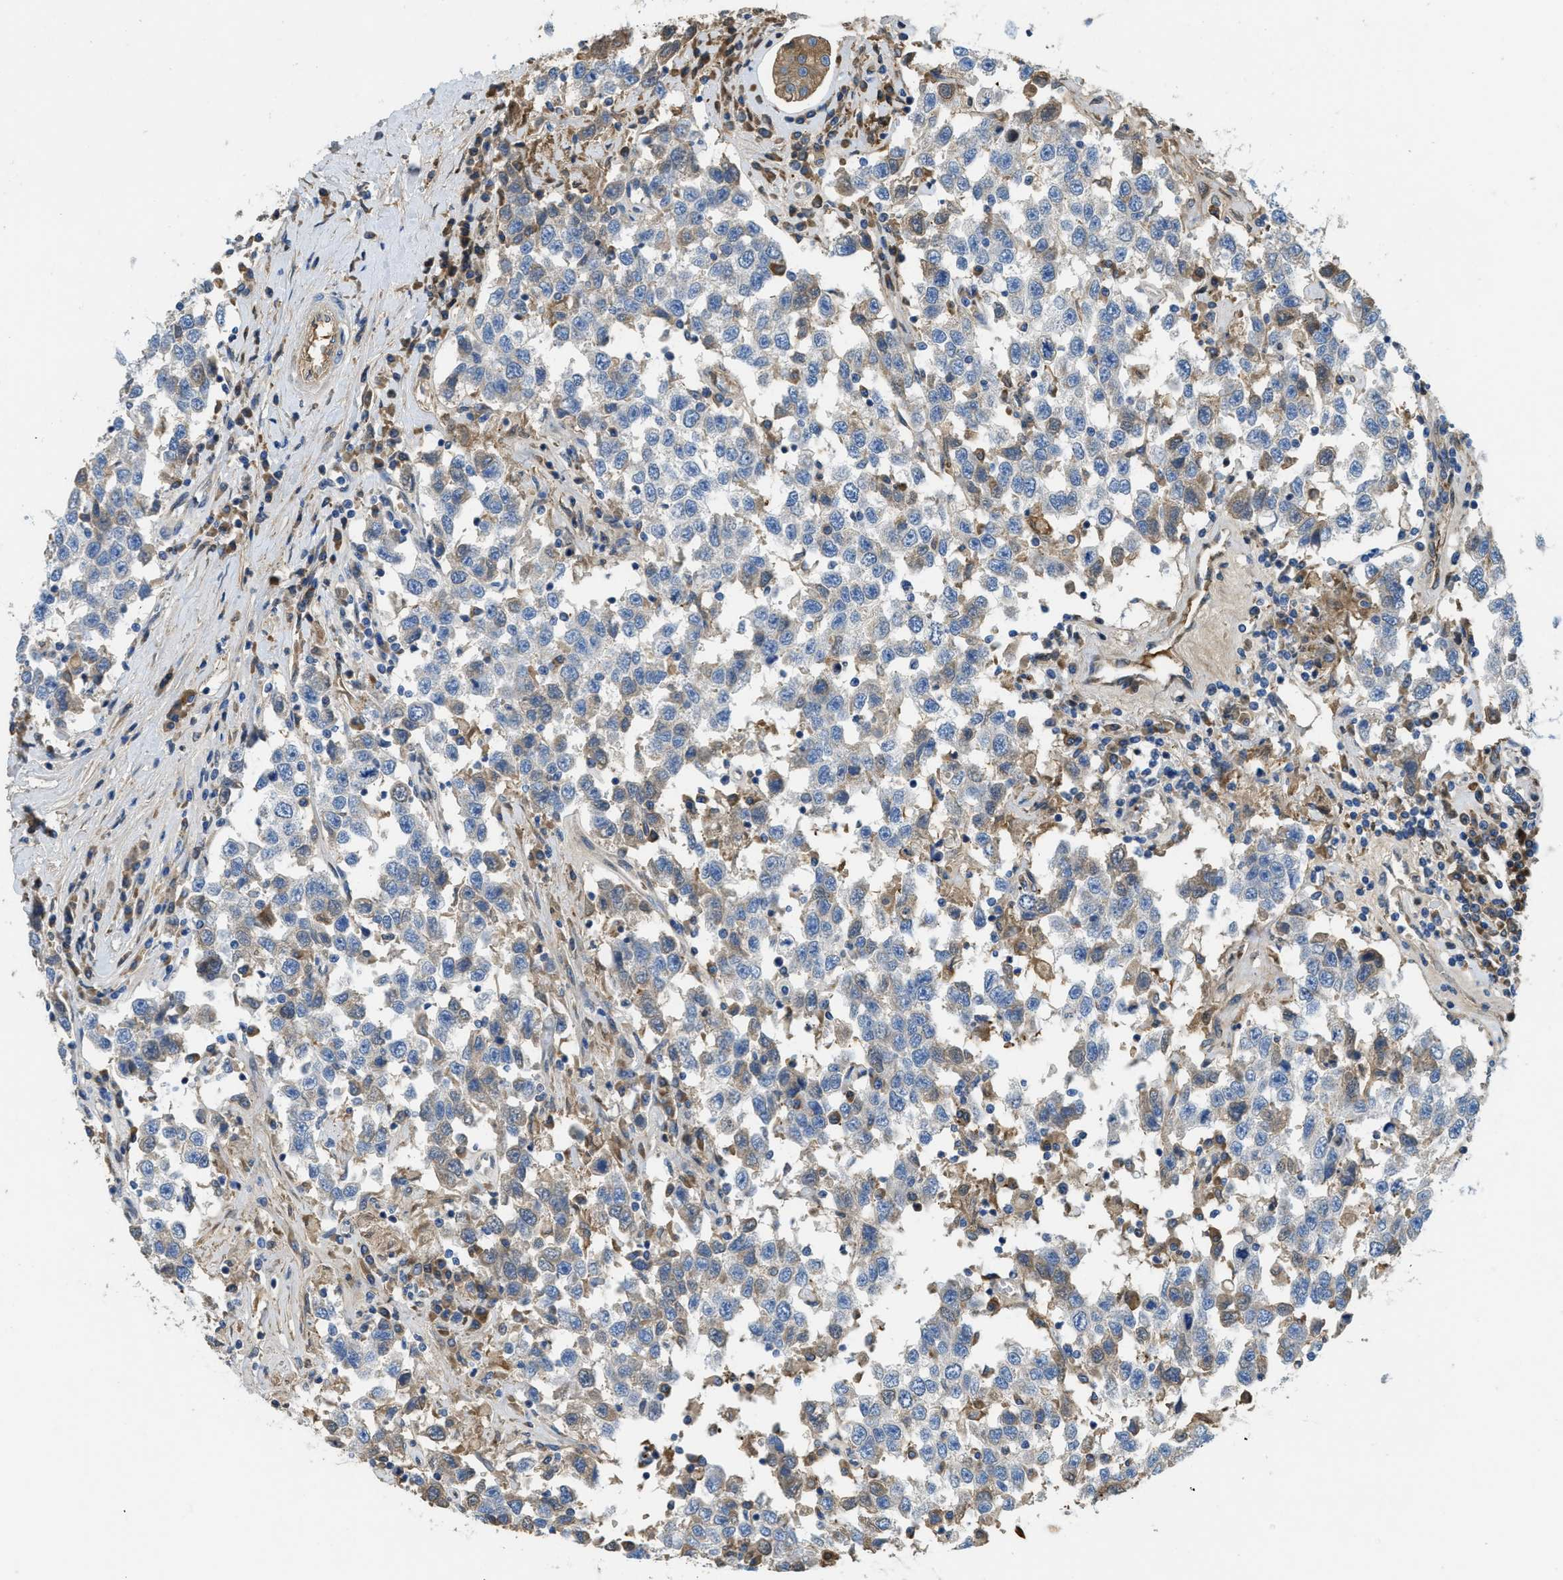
{"staining": {"intensity": "weak", "quantity": "<25%", "location": "cytoplasmic/membranous"}, "tissue": "testis cancer", "cell_type": "Tumor cells", "image_type": "cancer", "snomed": [{"axis": "morphology", "description": "Seminoma, NOS"}, {"axis": "topography", "description": "Testis"}], "caption": "A histopathology image of testis cancer (seminoma) stained for a protein shows no brown staining in tumor cells. (Brightfield microscopy of DAB immunohistochemistry at high magnification).", "gene": "MPDU1", "patient": {"sex": "male", "age": 41}}